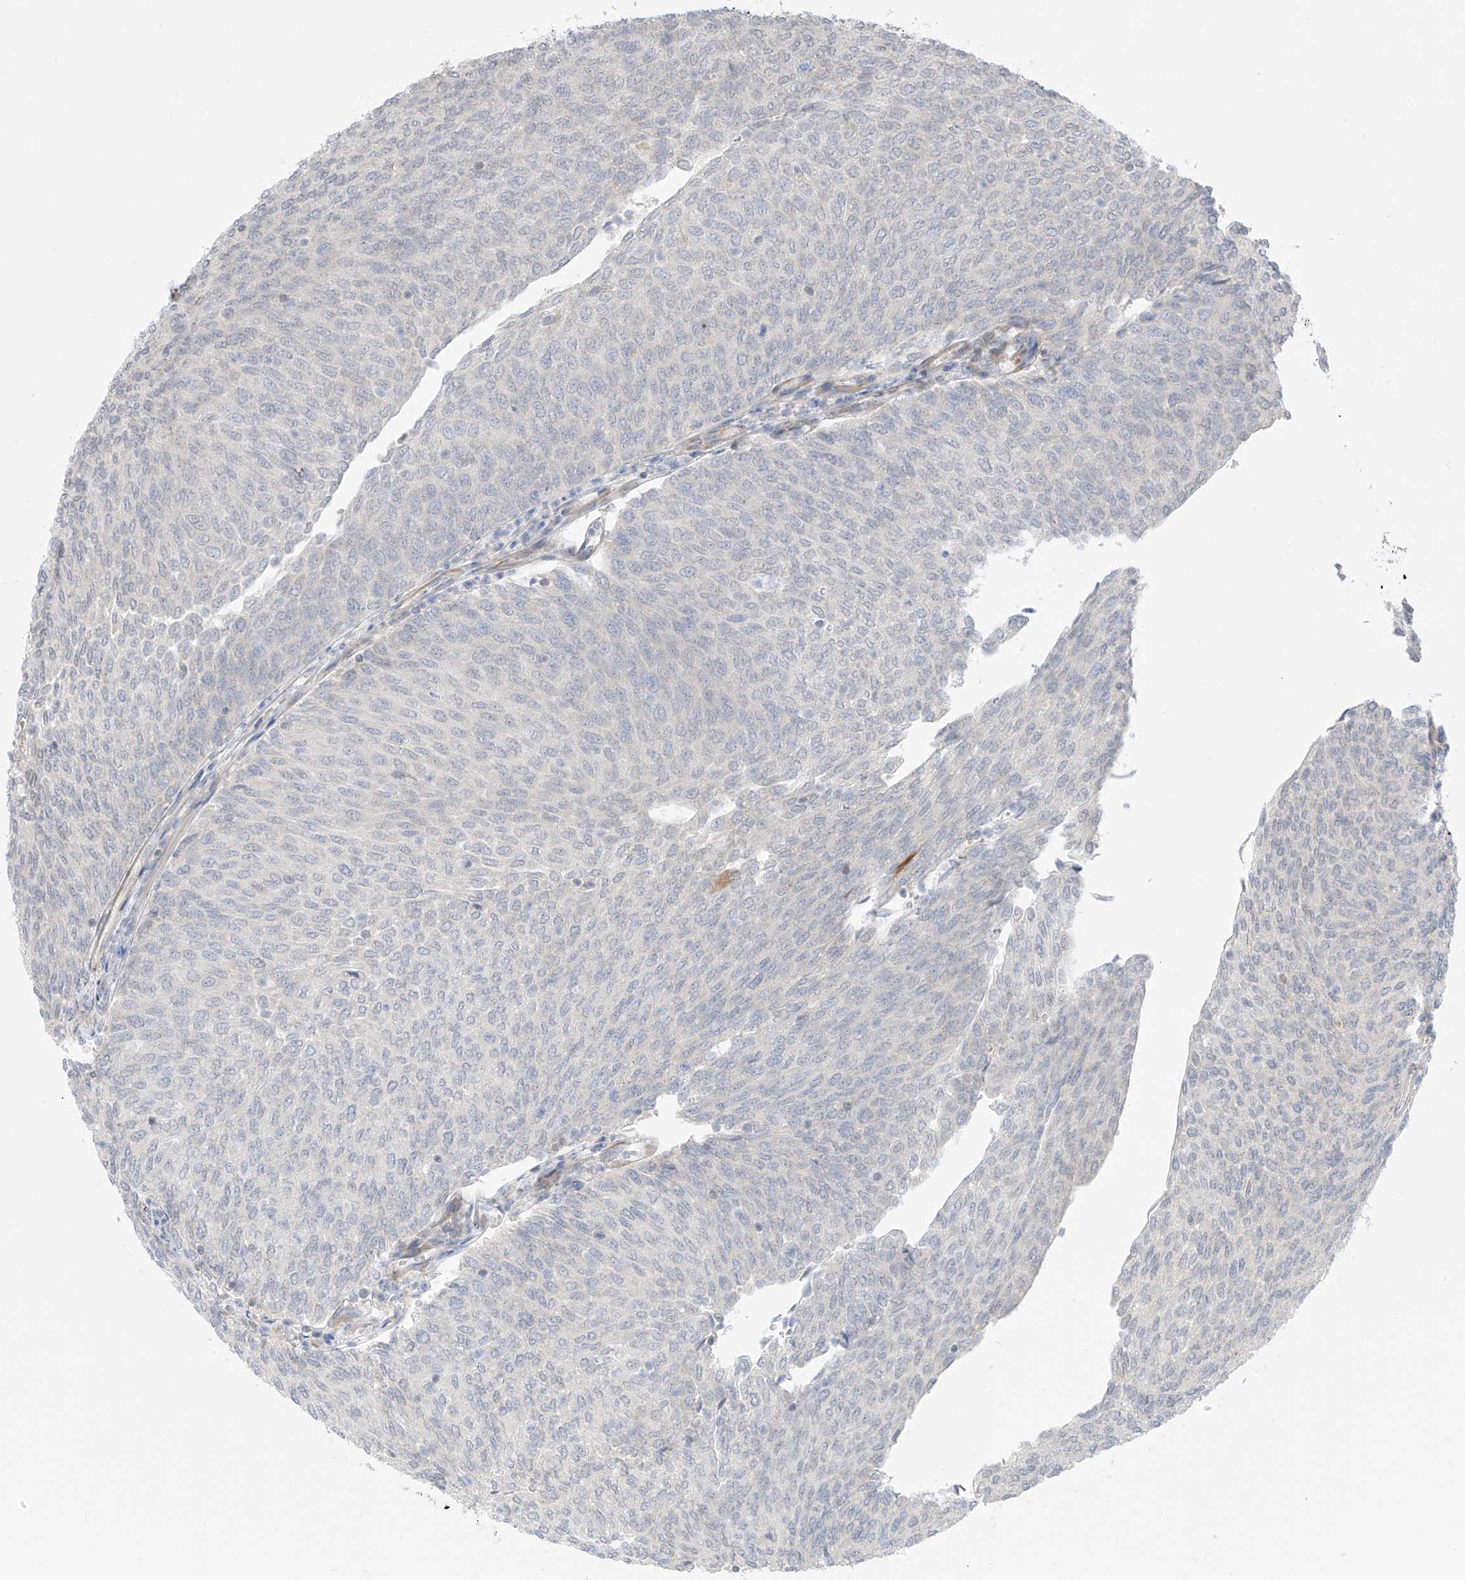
{"staining": {"intensity": "negative", "quantity": "none", "location": "none"}, "tissue": "urothelial cancer", "cell_type": "Tumor cells", "image_type": "cancer", "snomed": [{"axis": "morphology", "description": "Urothelial carcinoma, Low grade"}, {"axis": "topography", "description": "Urinary bladder"}], "caption": "The histopathology image shows no significant staining in tumor cells of urothelial carcinoma (low-grade).", "gene": "HS6ST2", "patient": {"sex": "female", "age": 79}}